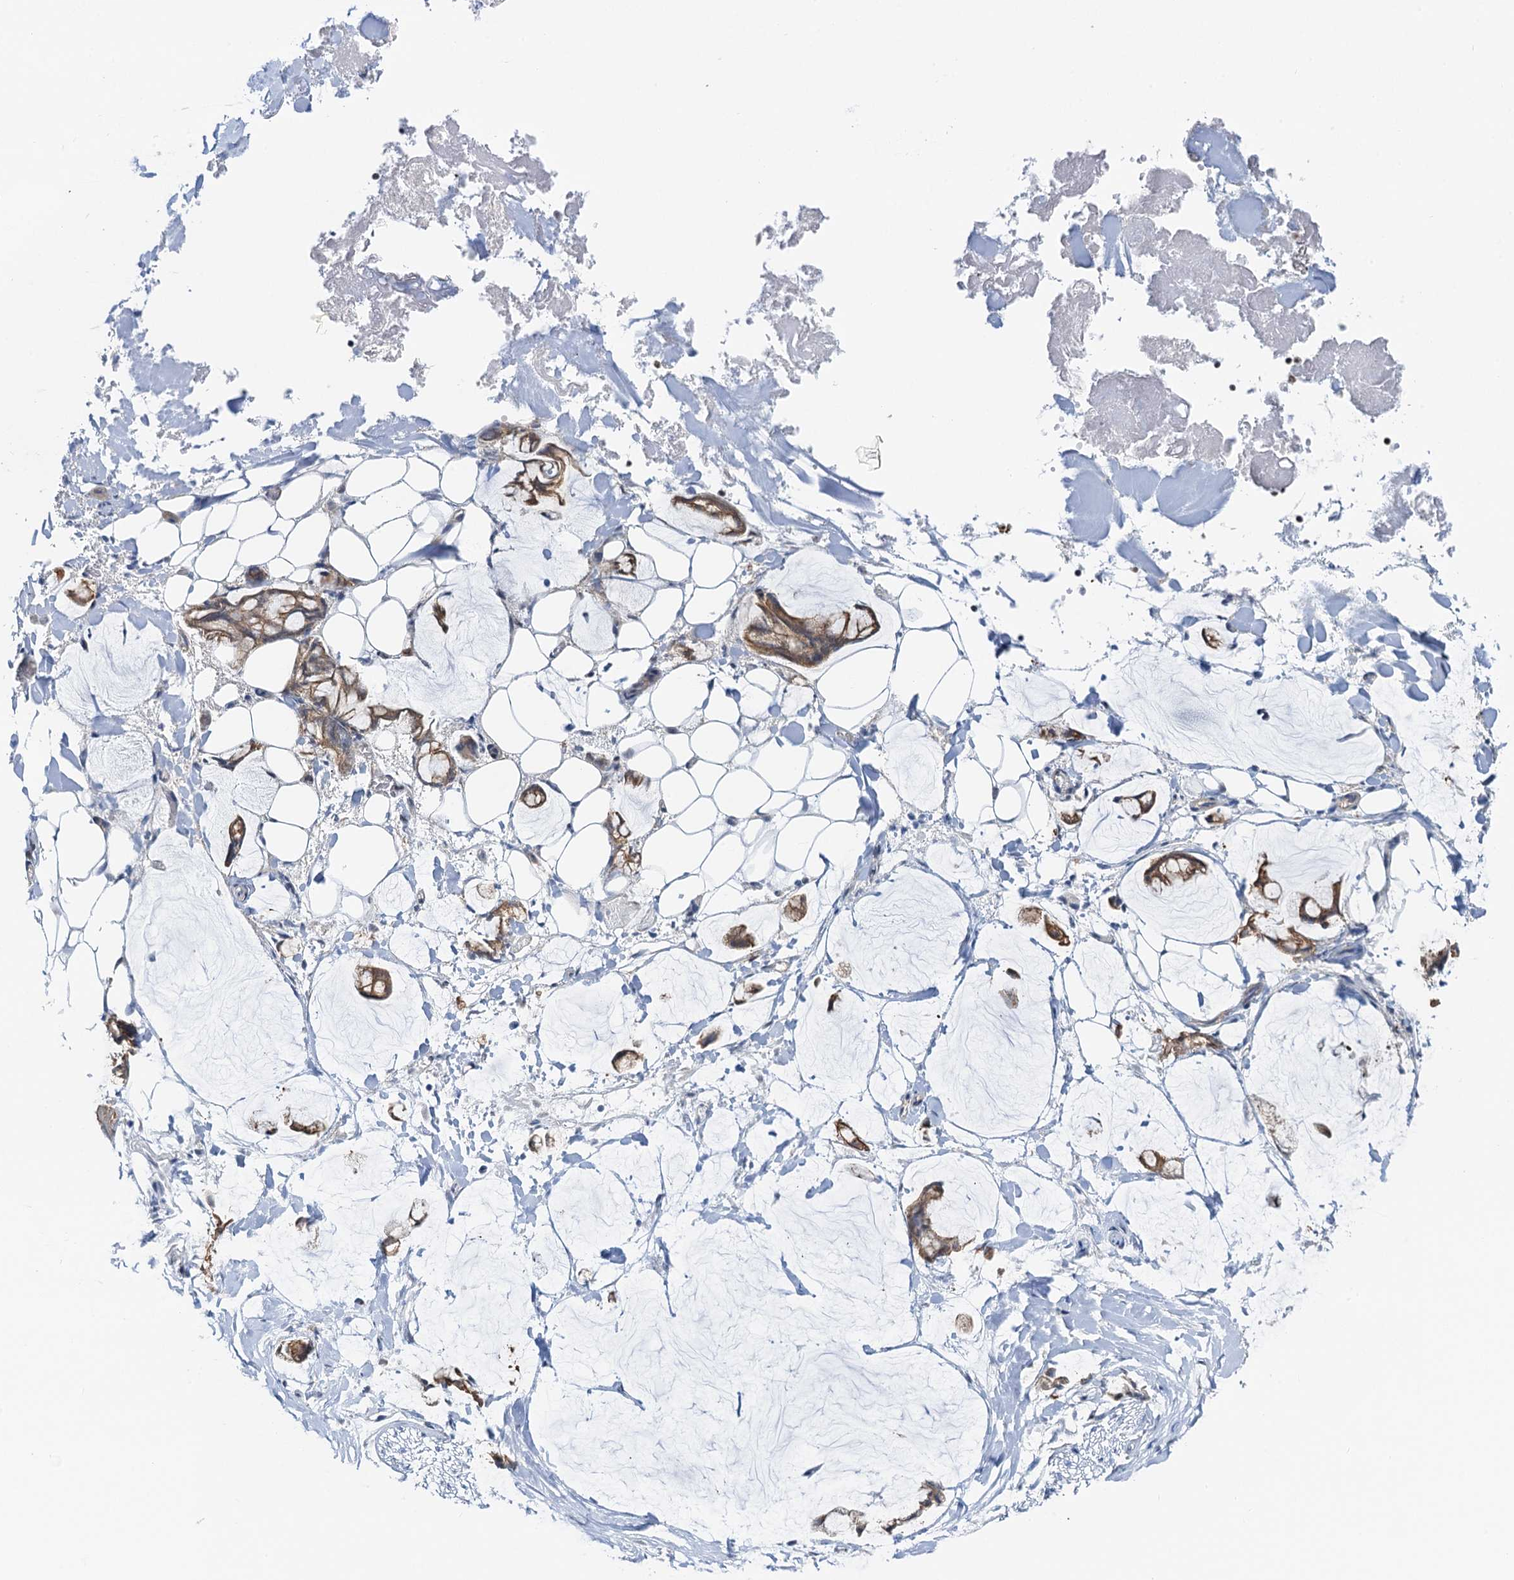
{"staining": {"intensity": "weak", "quantity": ">75%", "location": "nuclear"}, "tissue": "adipose tissue", "cell_type": "Adipocytes", "image_type": "normal", "snomed": [{"axis": "morphology", "description": "Normal tissue, NOS"}, {"axis": "morphology", "description": "Adenocarcinoma, NOS"}, {"axis": "topography", "description": "Colon"}, {"axis": "topography", "description": "Peripheral nerve tissue"}], "caption": "Adipocytes reveal low levels of weak nuclear positivity in approximately >75% of cells in unremarkable human adipose tissue.", "gene": "ZNF609", "patient": {"sex": "male", "age": 14}}